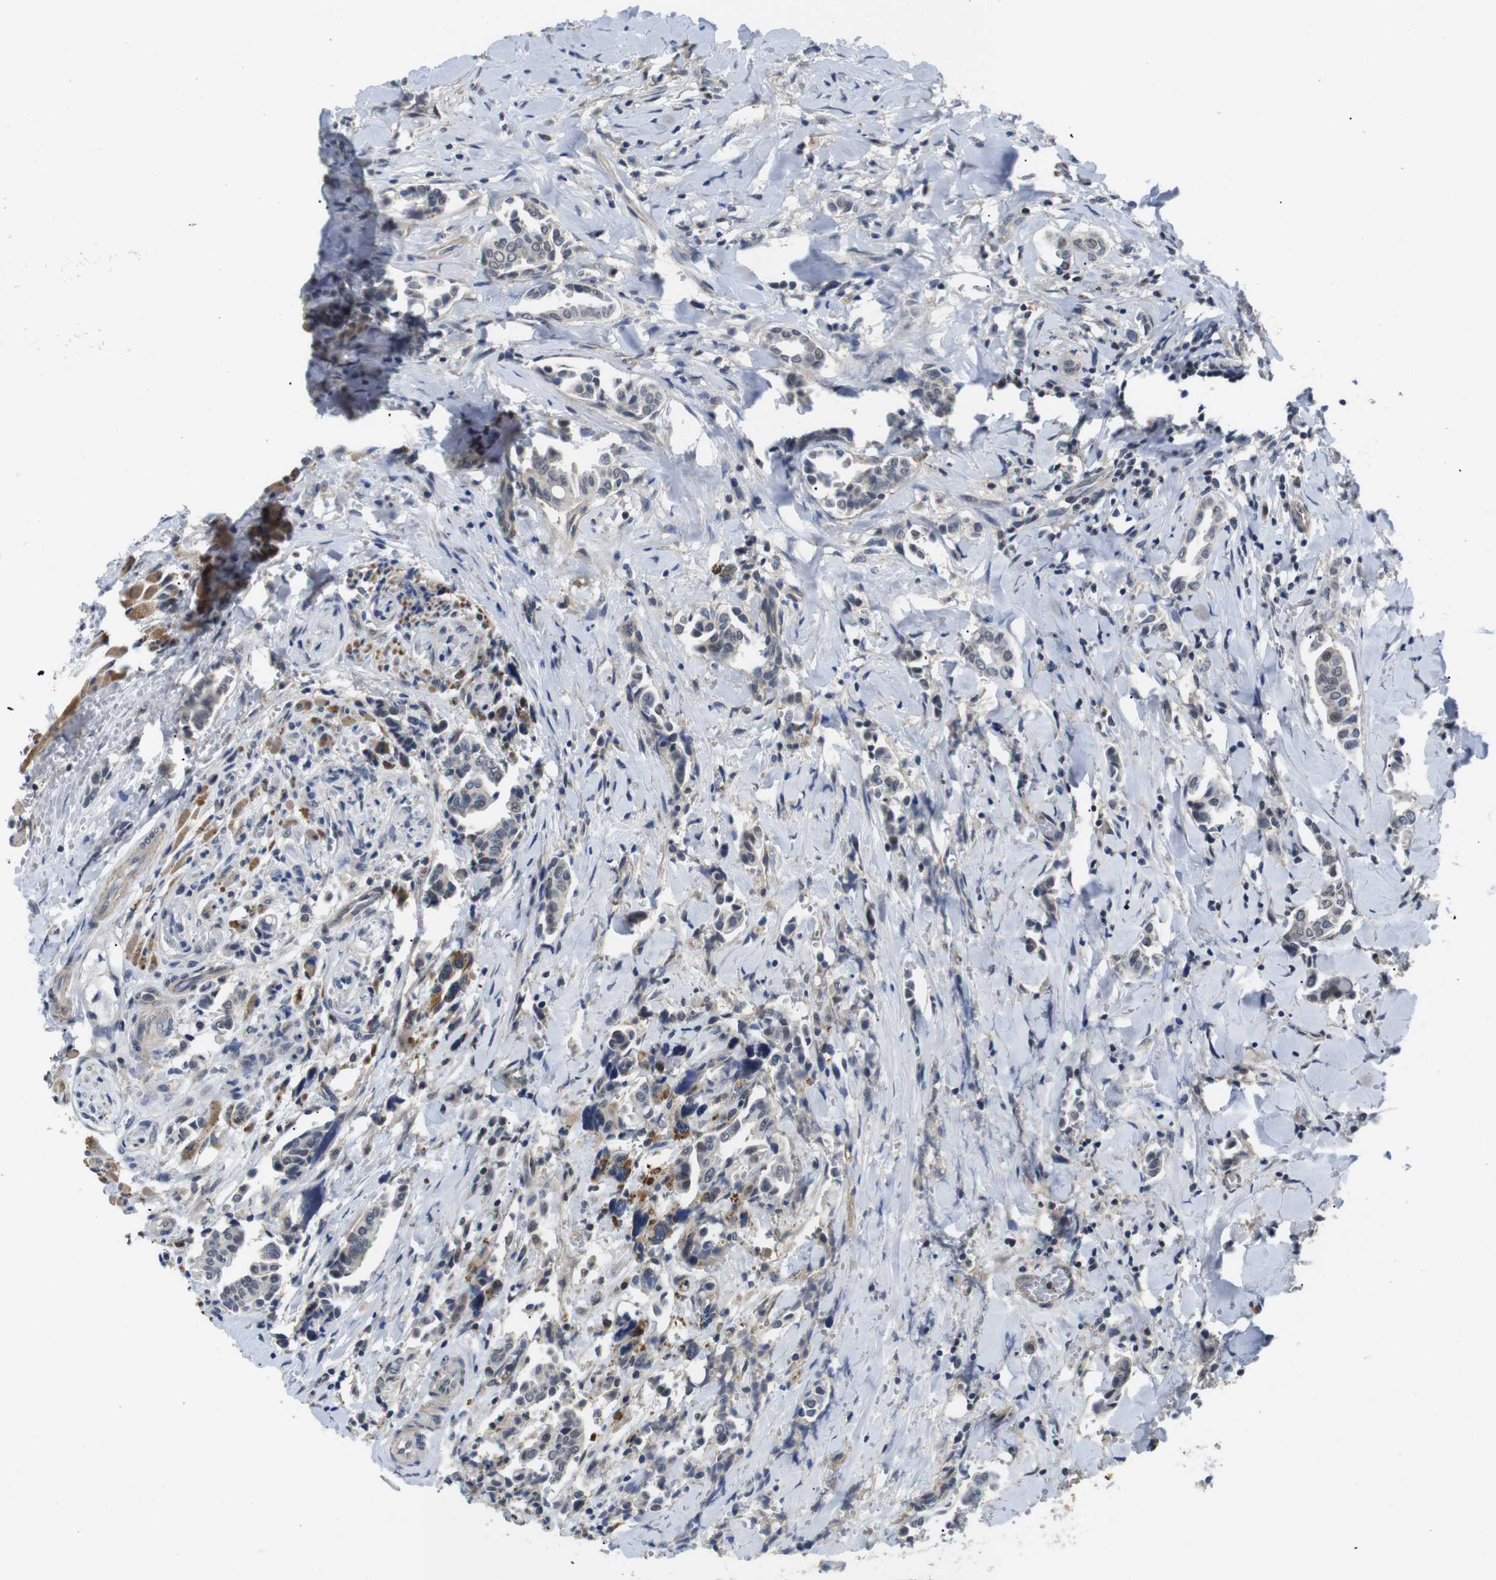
{"staining": {"intensity": "weak", "quantity": "<25%", "location": "cytoplasmic/membranous,nuclear"}, "tissue": "head and neck cancer", "cell_type": "Tumor cells", "image_type": "cancer", "snomed": [{"axis": "morphology", "description": "Adenocarcinoma, NOS"}, {"axis": "topography", "description": "Salivary gland"}, {"axis": "topography", "description": "Head-Neck"}], "caption": "A histopathology image of adenocarcinoma (head and neck) stained for a protein demonstrates no brown staining in tumor cells.", "gene": "FNTA", "patient": {"sex": "female", "age": 59}}